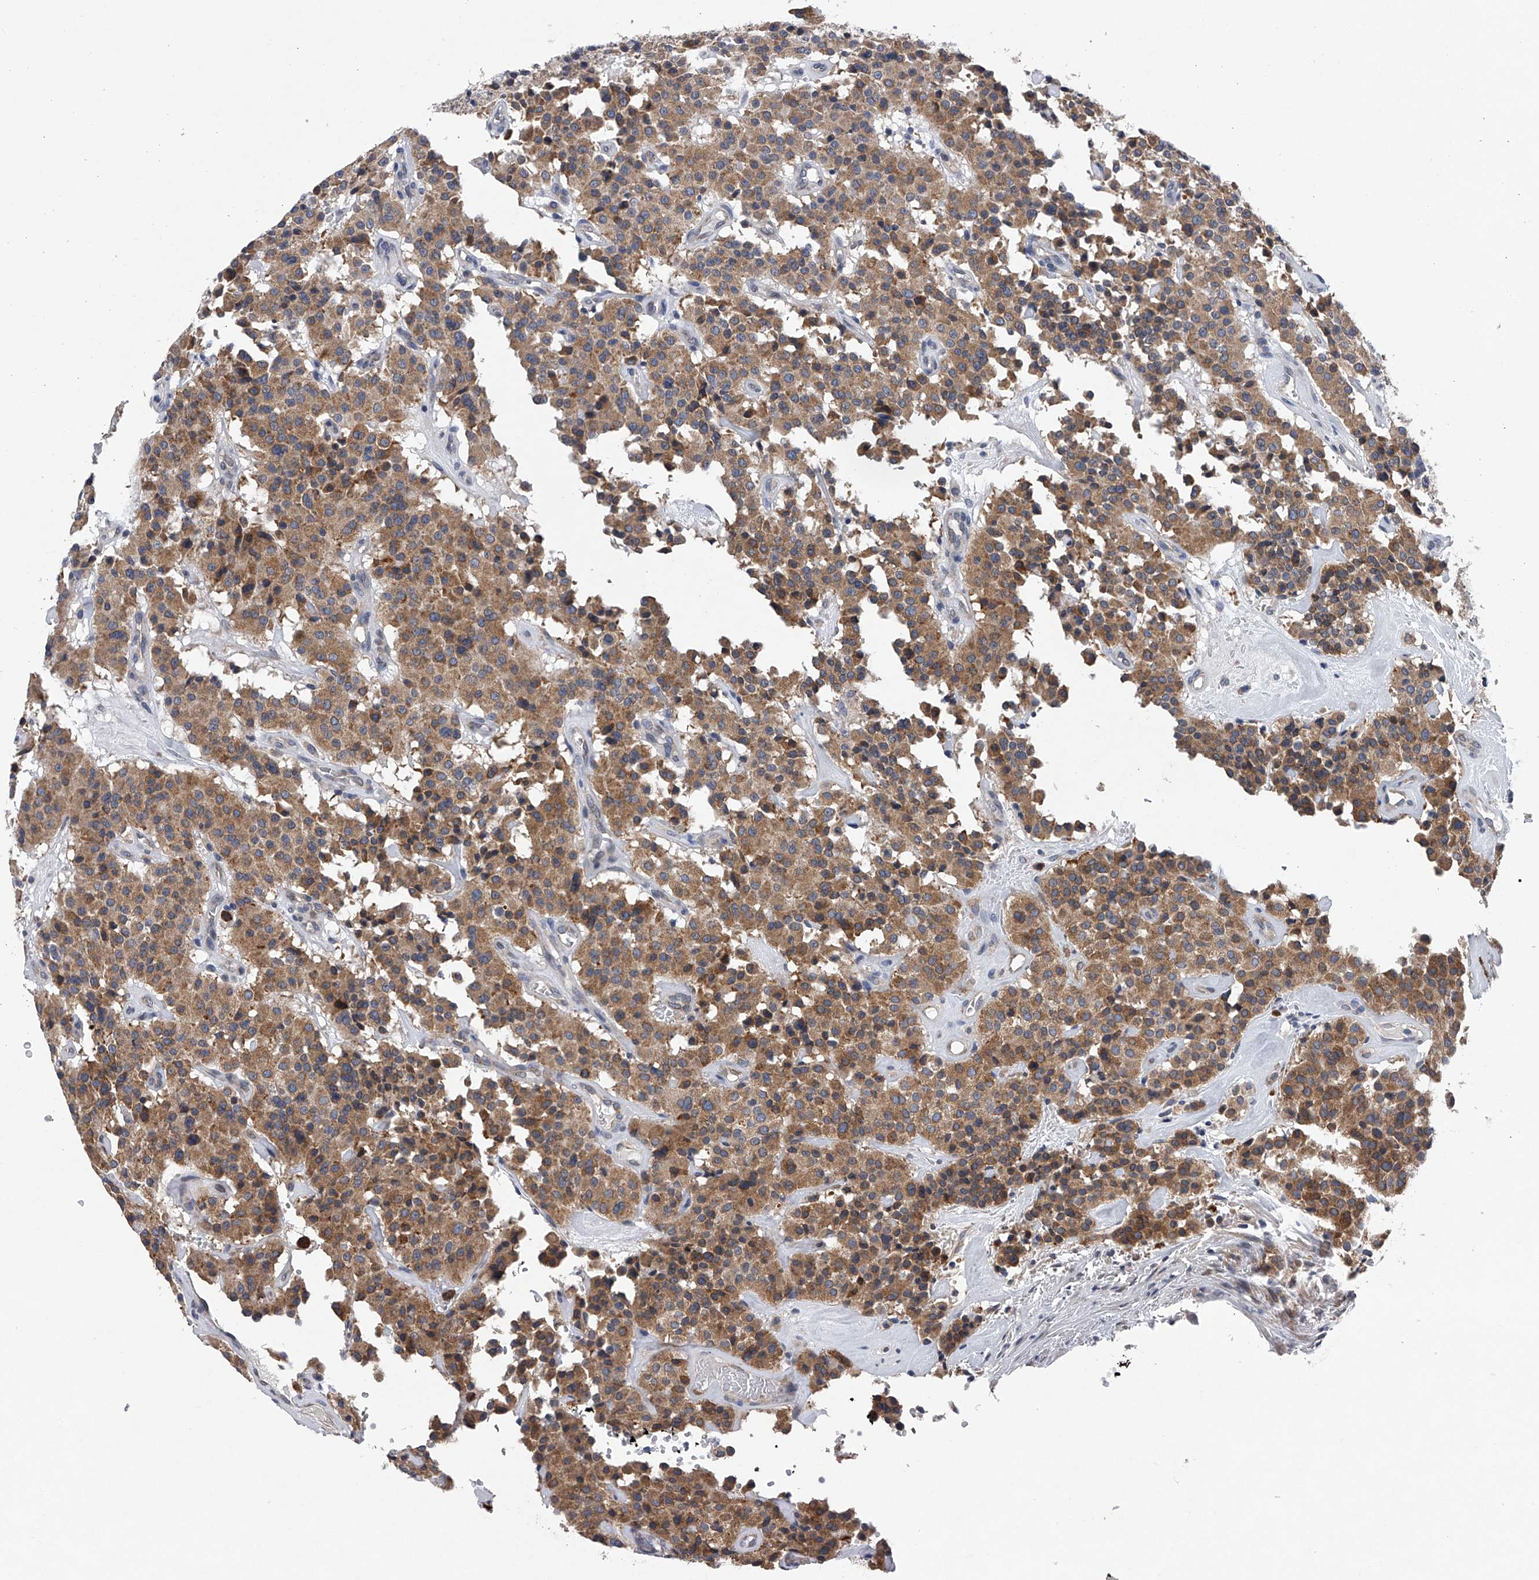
{"staining": {"intensity": "moderate", "quantity": ">75%", "location": "cytoplasmic/membranous"}, "tissue": "carcinoid", "cell_type": "Tumor cells", "image_type": "cancer", "snomed": [{"axis": "morphology", "description": "Carcinoid, malignant, NOS"}, {"axis": "topography", "description": "Lung"}], "caption": "Immunohistochemistry (DAB) staining of malignant carcinoid demonstrates moderate cytoplasmic/membranous protein staining in approximately >75% of tumor cells.", "gene": "RNF5", "patient": {"sex": "male", "age": 30}}